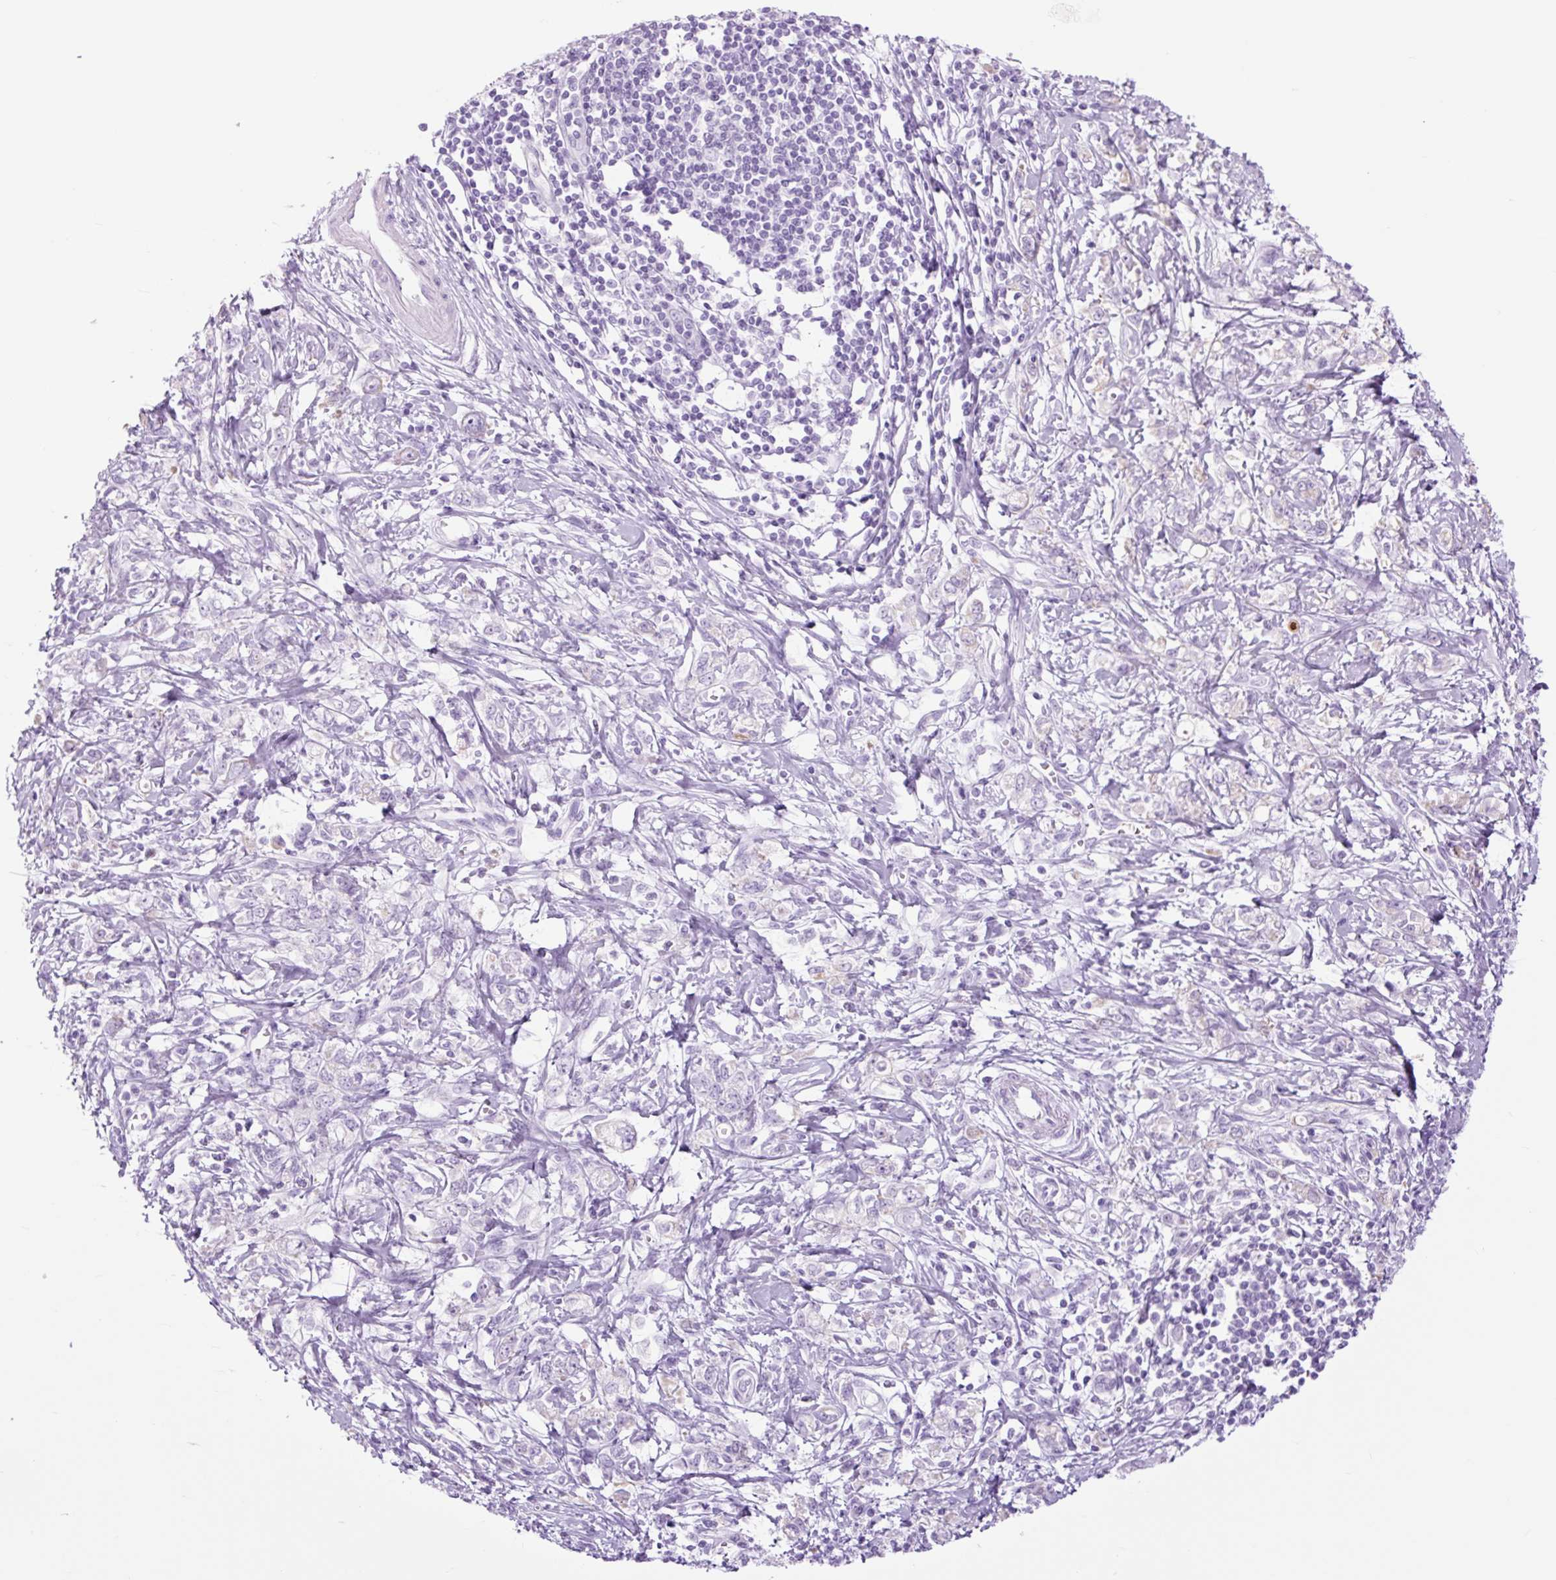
{"staining": {"intensity": "negative", "quantity": "none", "location": "none"}, "tissue": "stomach cancer", "cell_type": "Tumor cells", "image_type": "cancer", "snomed": [{"axis": "morphology", "description": "Adenocarcinoma, NOS"}, {"axis": "topography", "description": "Stomach"}], "caption": "Immunohistochemical staining of human adenocarcinoma (stomach) exhibits no significant staining in tumor cells.", "gene": "TFF2", "patient": {"sex": "female", "age": 76}}